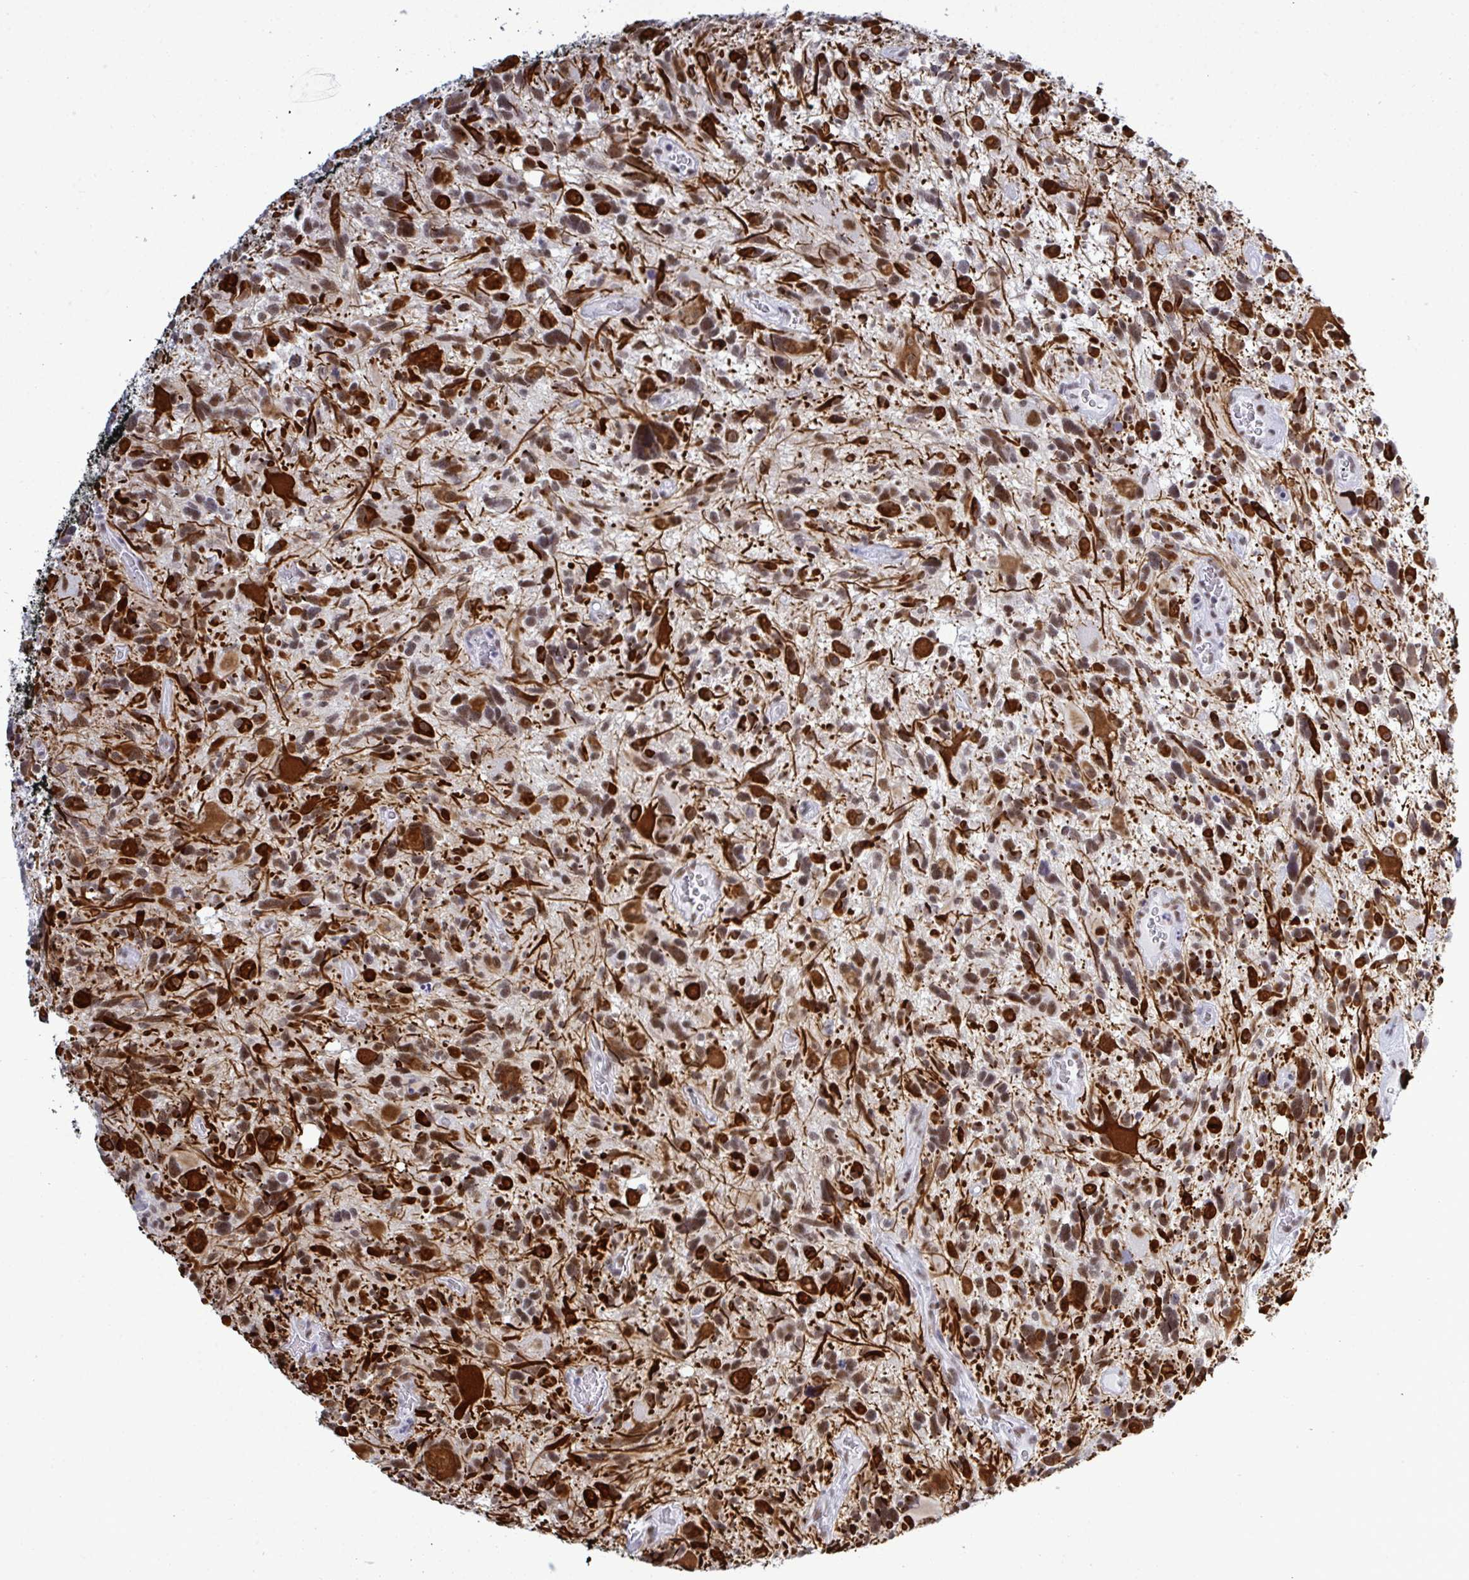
{"staining": {"intensity": "strong", "quantity": "25%-75%", "location": "cytoplasmic/membranous,nuclear"}, "tissue": "glioma", "cell_type": "Tumor cells", "image_type": "cancer", "snomed": [{"axis": "morphology", "description": "Glioma, malignant, High grade"}, {"axis": "topography", "description": "Brain"}], "caption": "The photomicrograph displays immunohistochemical staining of high-grade glioma (malignant). There is strong cytoplasmic/membranous and nuclear staining is identified in approximately 25%-75% of tumor cells. (DAB IHC with brightfield microscopy, high magnification).", "gene": "PPP1R10", "patient": {"sex": "male", "age": 49}}